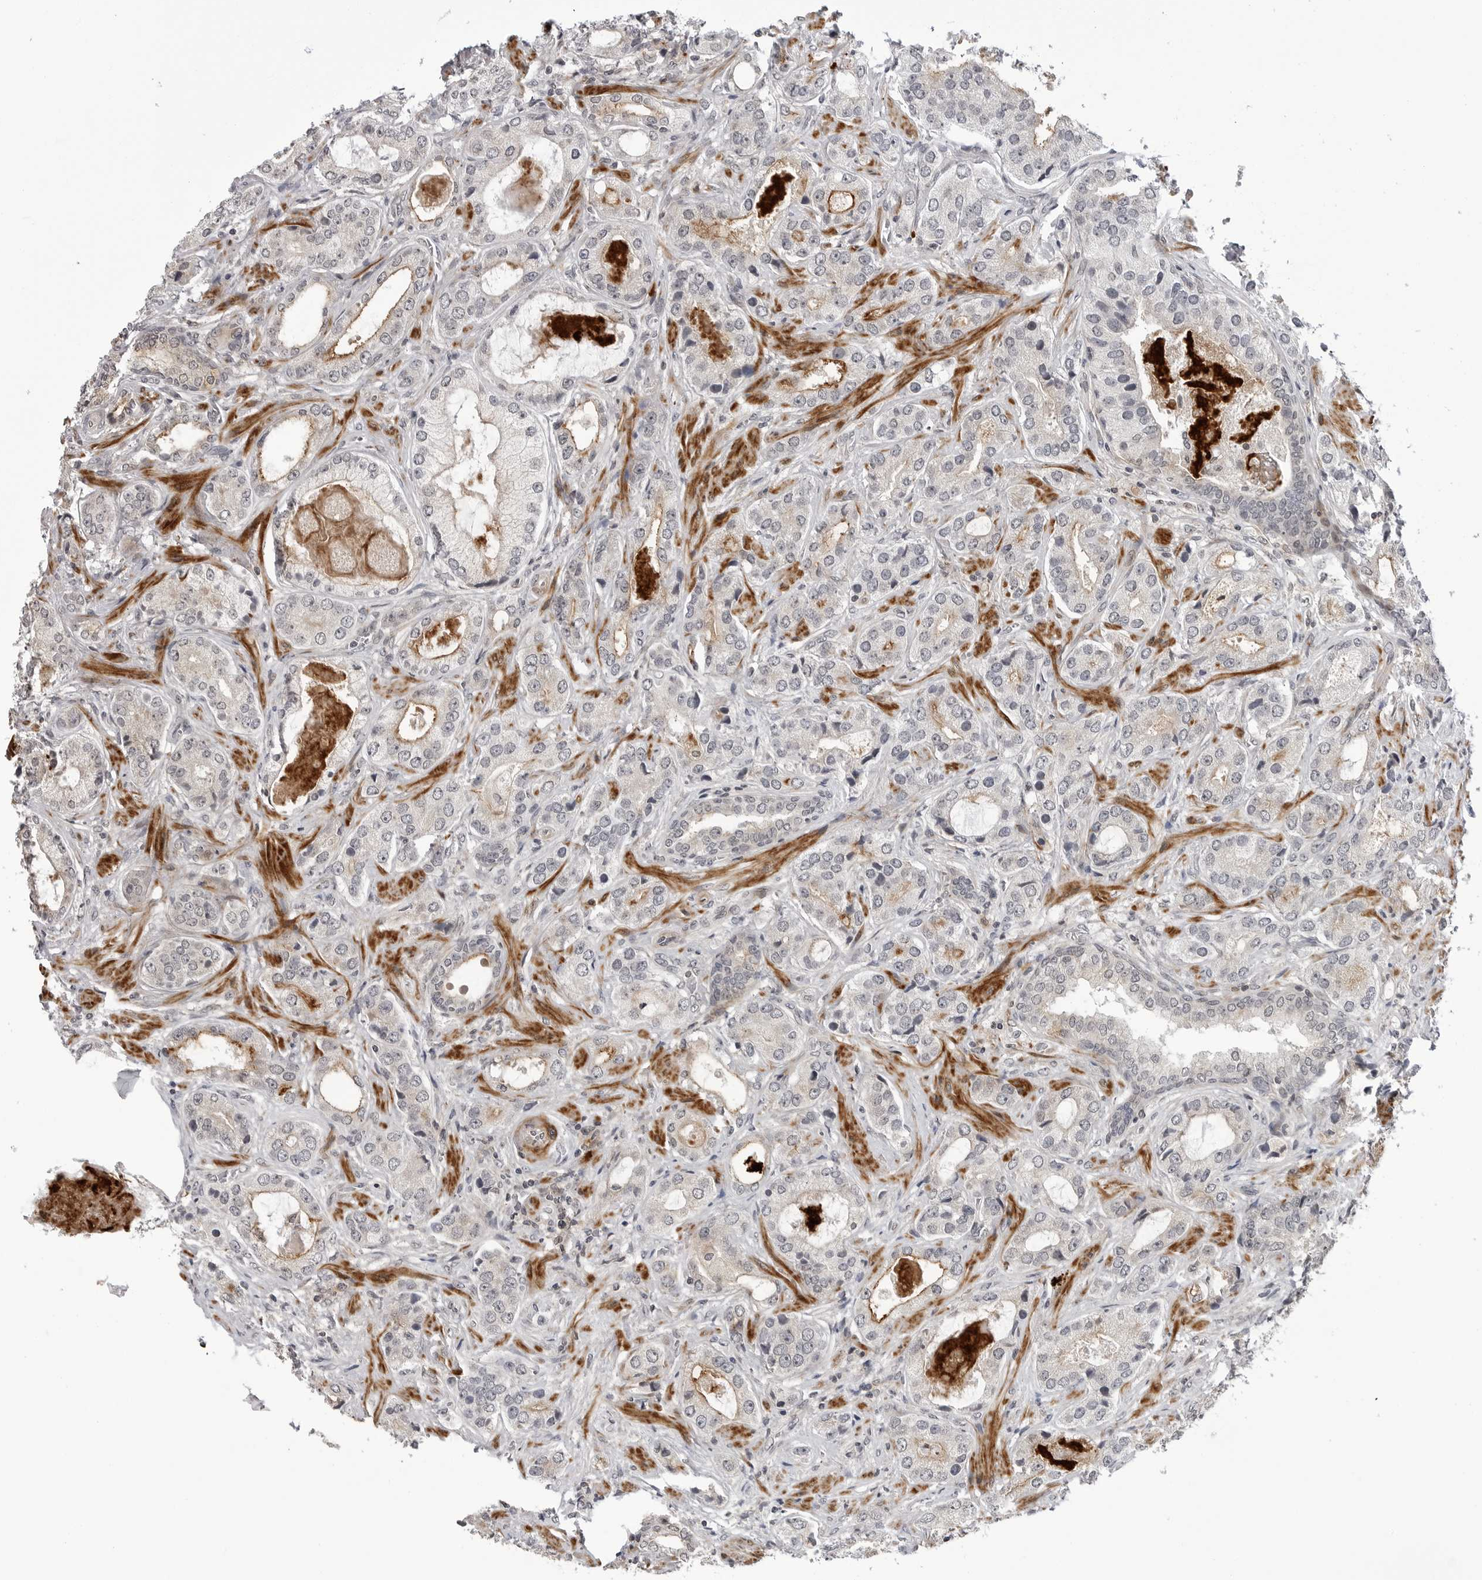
{"staining": {"intensity": "negative", "quantity": "none", "location": "none"}, "tissue": "prostate cancer", "cell_type": "Tumor cells", "image_type": "cancer", "snomed": [{"axis": "morphology", "description": "Normal tissue, NOS"}, {"axis": "morphology", "description": "Adenocarcinoma, High grade"}, {"axis": "topography", "description": "Prostate"}, {"axis": "topography", "description": "Peripheral nerve tissue"}], "caption": "A micrograph of prostate cancer stained for a protein demonstrates no brown staining in tumor cells. The staining is performed using DAB (3,3'-diaminobenzidine) brown chromogen with nuclei counter-stained in using hematoxylin.", "gene": "ADAMTS5", "patient": {"sex": "male", "age": 59}}